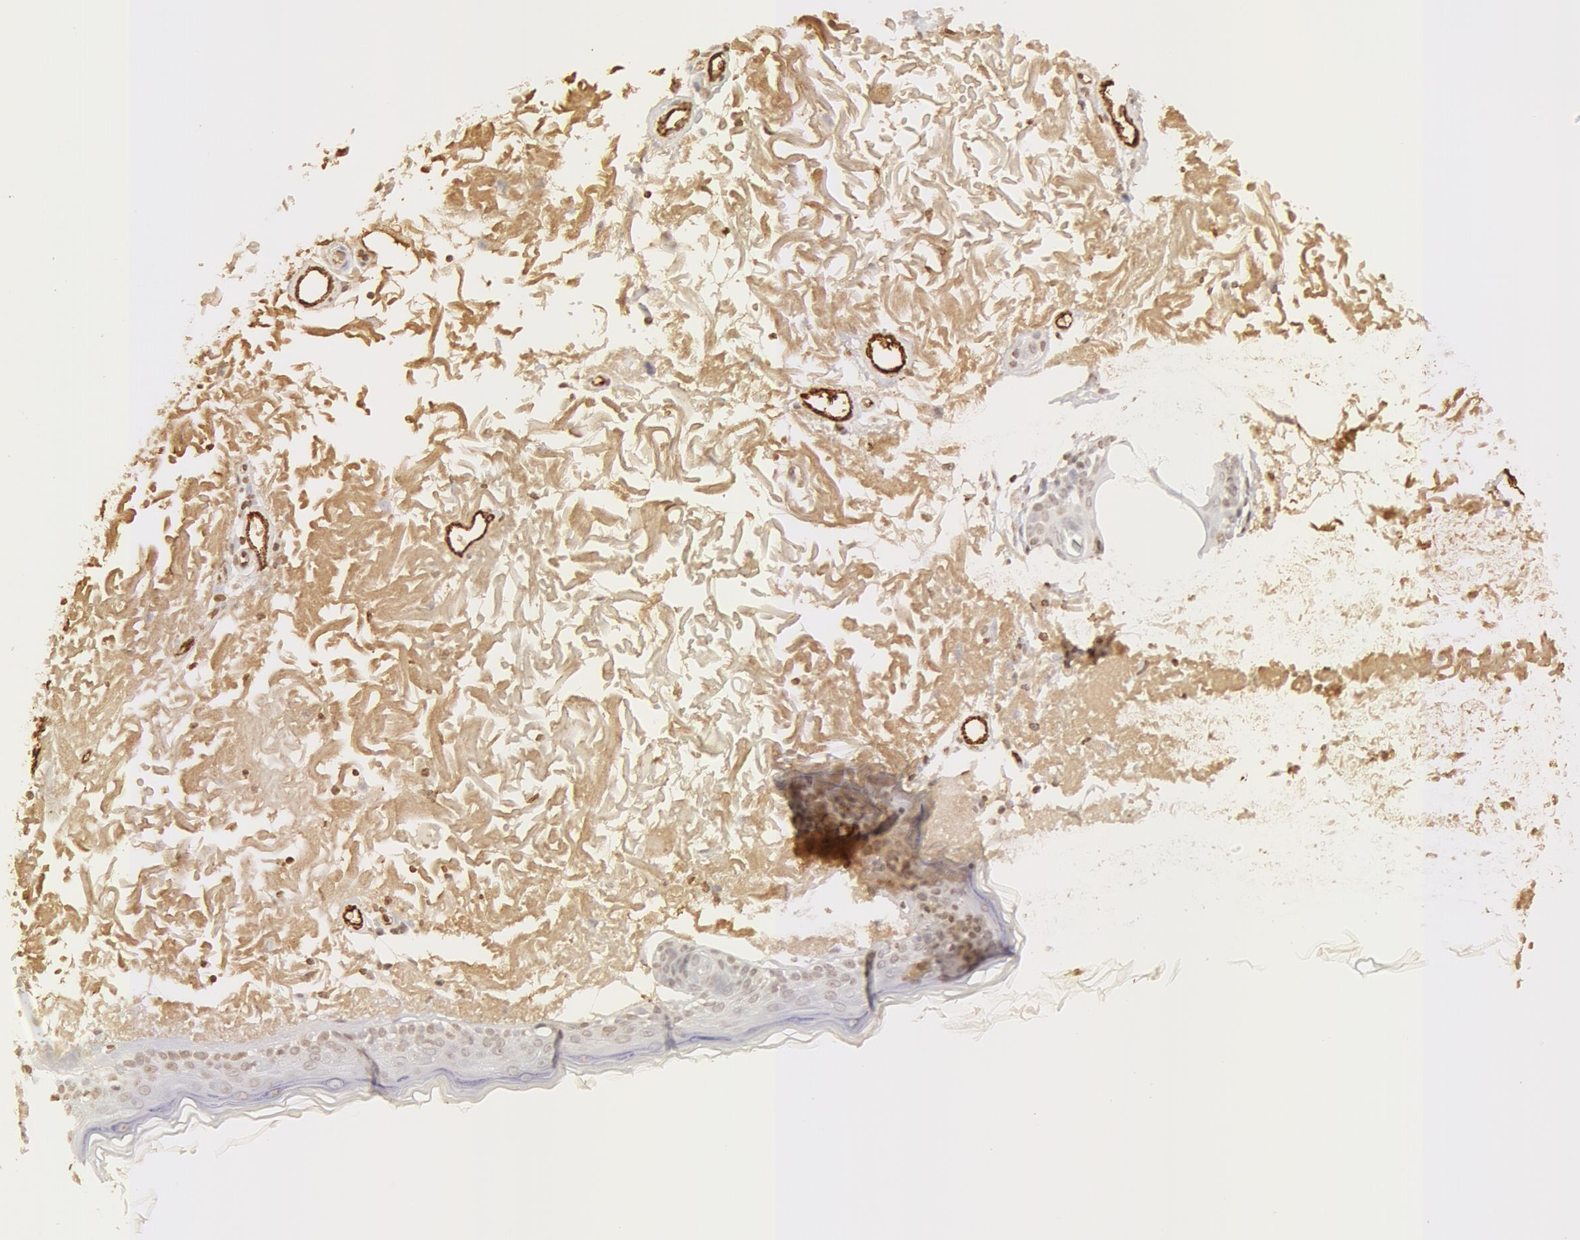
{"staining": {"intensity": "weak", "quantity": "25%-75%", "location": "cytoplasmic/membranous,nuclear"}, "tissue": "skin", "cell_type": "Fibroblasts", "image_type": "normal", "snomed": [{"axis": "morphology", "description": "Normal tissue, NOS"}, {"axis": "topography", "description": "Skin"}], "caption": "DAB immunohistochemical staining of benign skin shows weak cytoplasmic/membranous,nuclear protein staining in about 25%-75% of fibroblasts.", "gene": "VWF", "patient": {"sex": "female", "age": 90}}